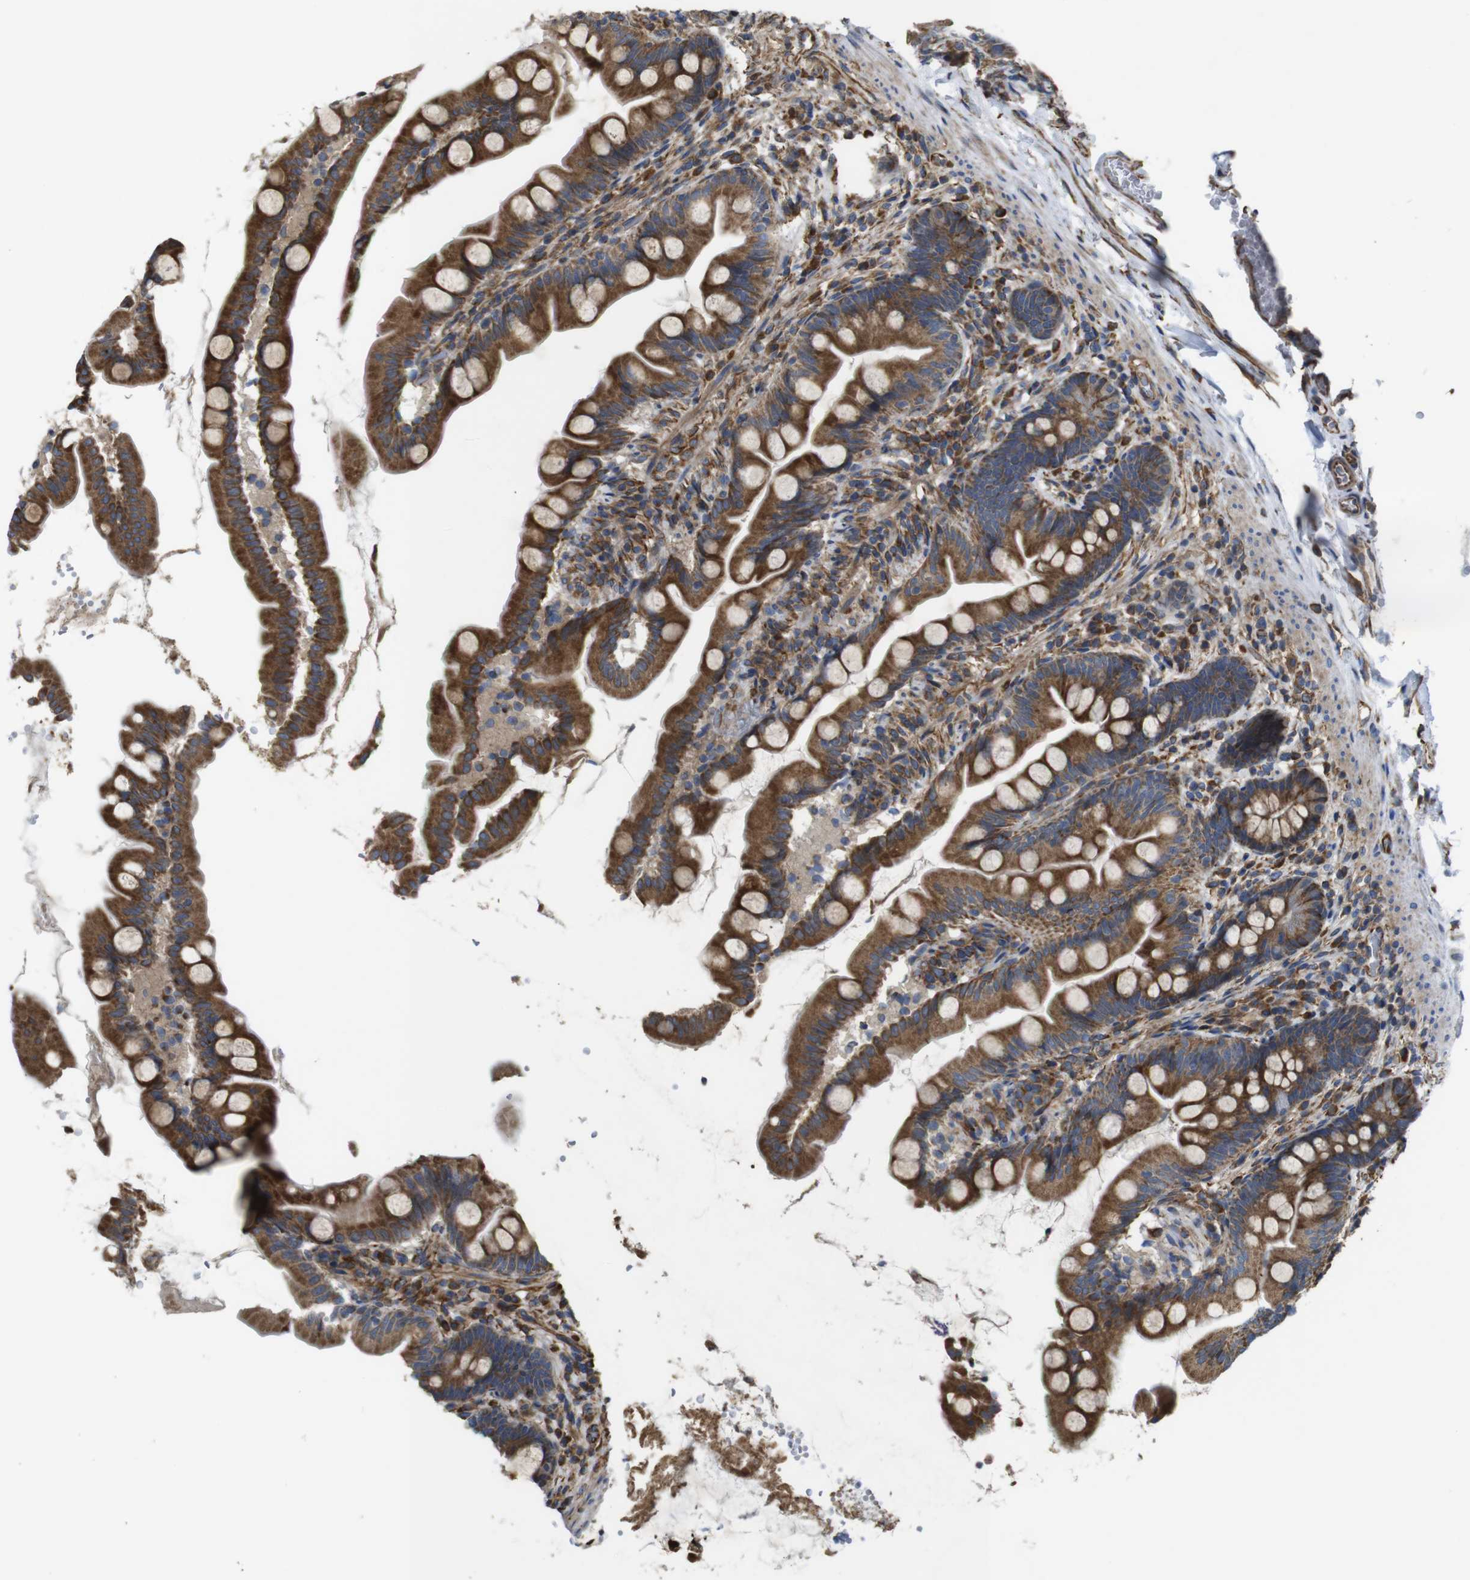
{"staining": {"intensity": "strong", "quantity": ">75%", "location": "cytoplasmic/membranous"}, "tissue": "small intestine", "cell_type": "Glandular cells", "image_type": "normal", "snomed": [{"axis": "morphology", "description": "Normal tissue, NOS"}, {"axis": "topography", "description": "Small intestine"}], "caption": "Immunohistochemistry staining of unremarkable small intestine, which exhibits high levels of strong cytoplasmic/membranous staining in about >75% of glandular cells indicating strong cytoplasmic/membranous protein staining. The staining was performed using DAB (brown) for protein detection and nuclei were counterstained in hematoxylin (blue).", "gene": "POMK", "patient": {"sex": "female", "age": 56}}